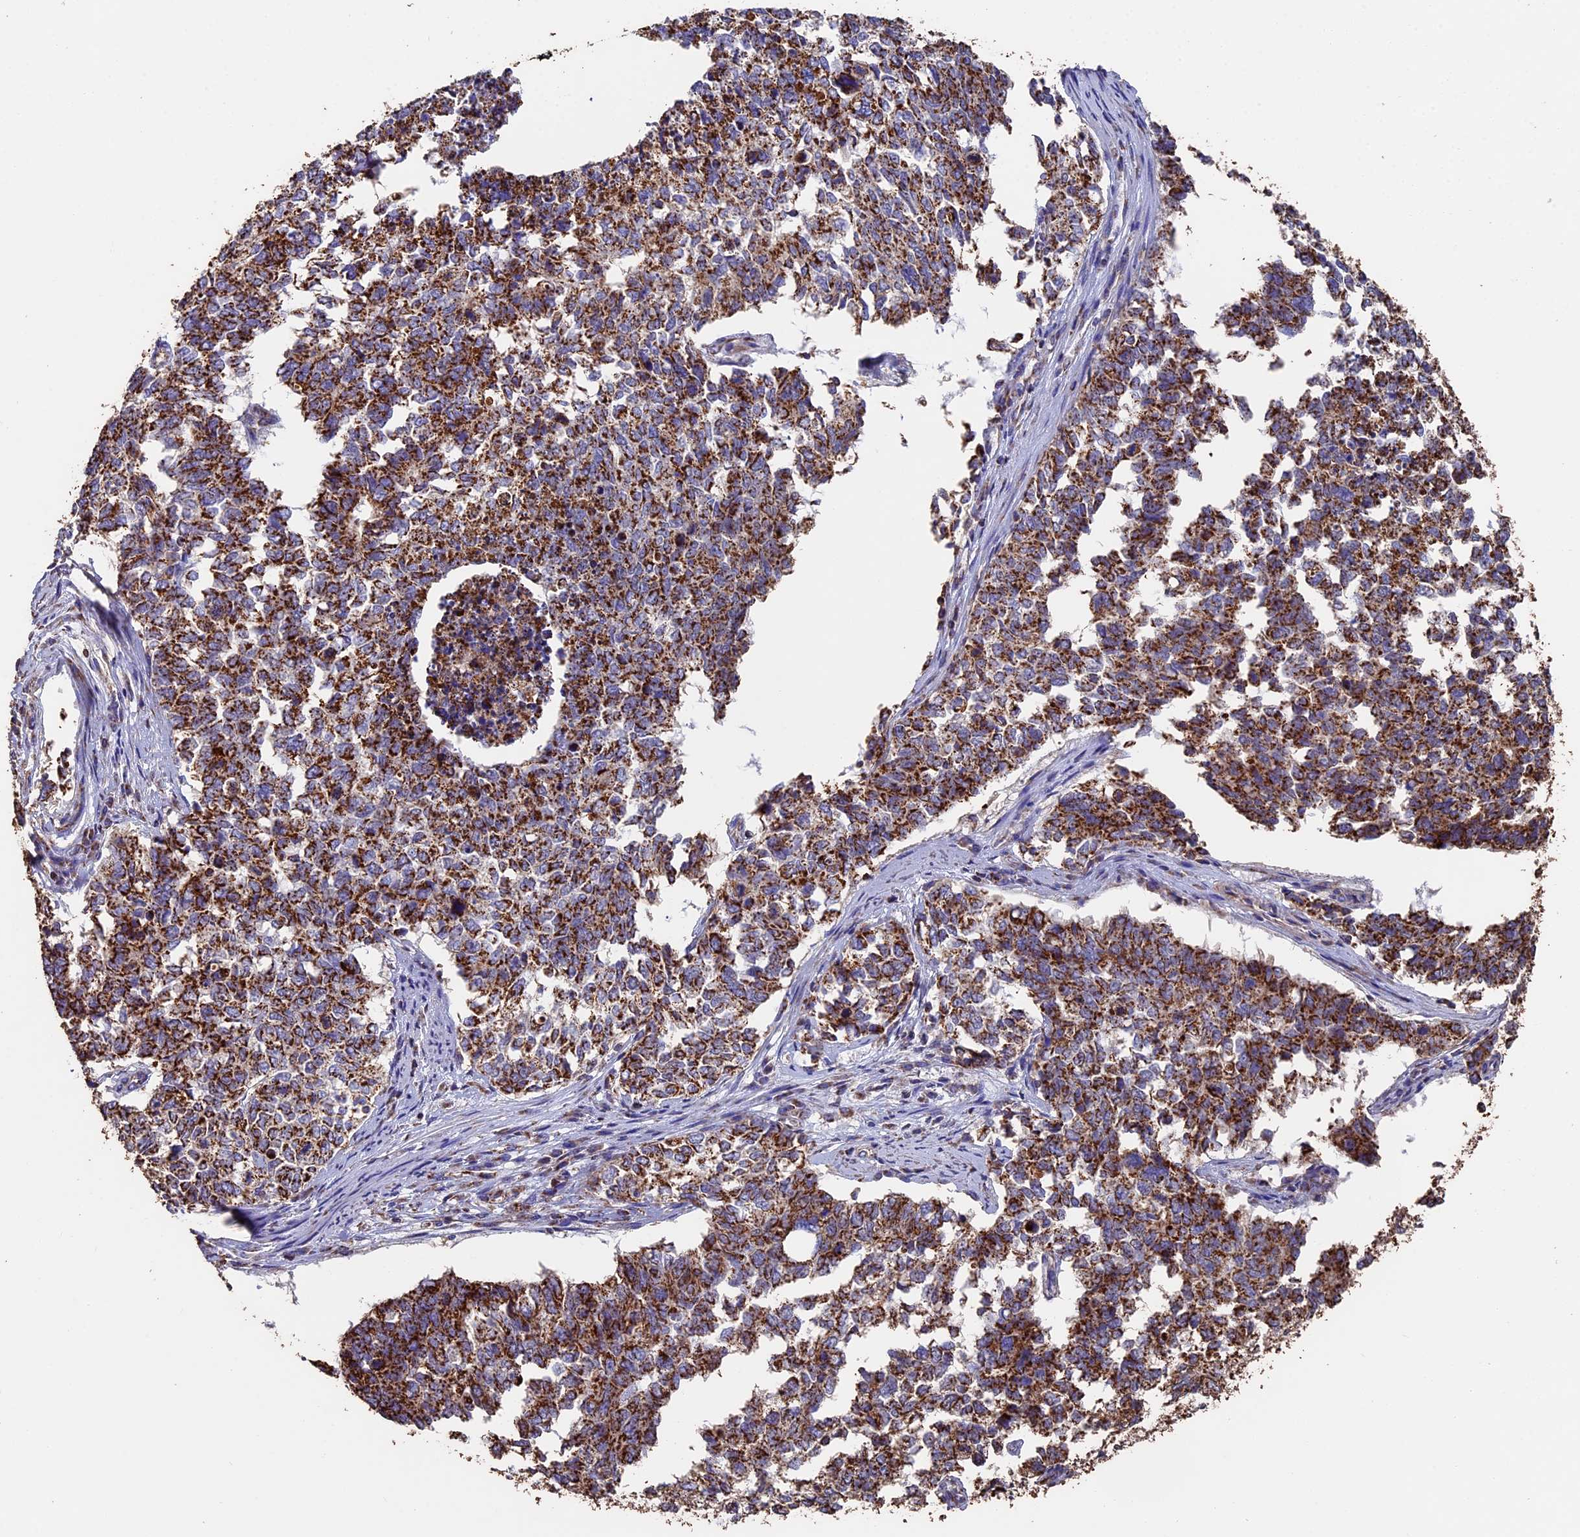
{"staining": {"intensity": "strong", "quantity": ">75%", "location": "cytoplasmic/membranous"}, "tissue": "cervical cancer", "cell_type": "Tumor cells", "image_type": "cancer", "snomed": [{"axis": "morphology", "description": "Squamous cell carcinoma, NOS"}, {"axis": "topography", "description": "Cervix"}], "caption": "The histopathology image exhibits staining of squamous cell carcinoma (cervical), revealing strong cytoplasmic/membranous protein positivity (brown color) within tumor cells. The protein of interest is stained brown, and the nuclei are stained in blue (DAB (3,3'-diaminobenzidine) IHC with brightfield microscopy, high magnification).", "gene": "ADAT1", "patient": {"sex": "female", "age": 63}}